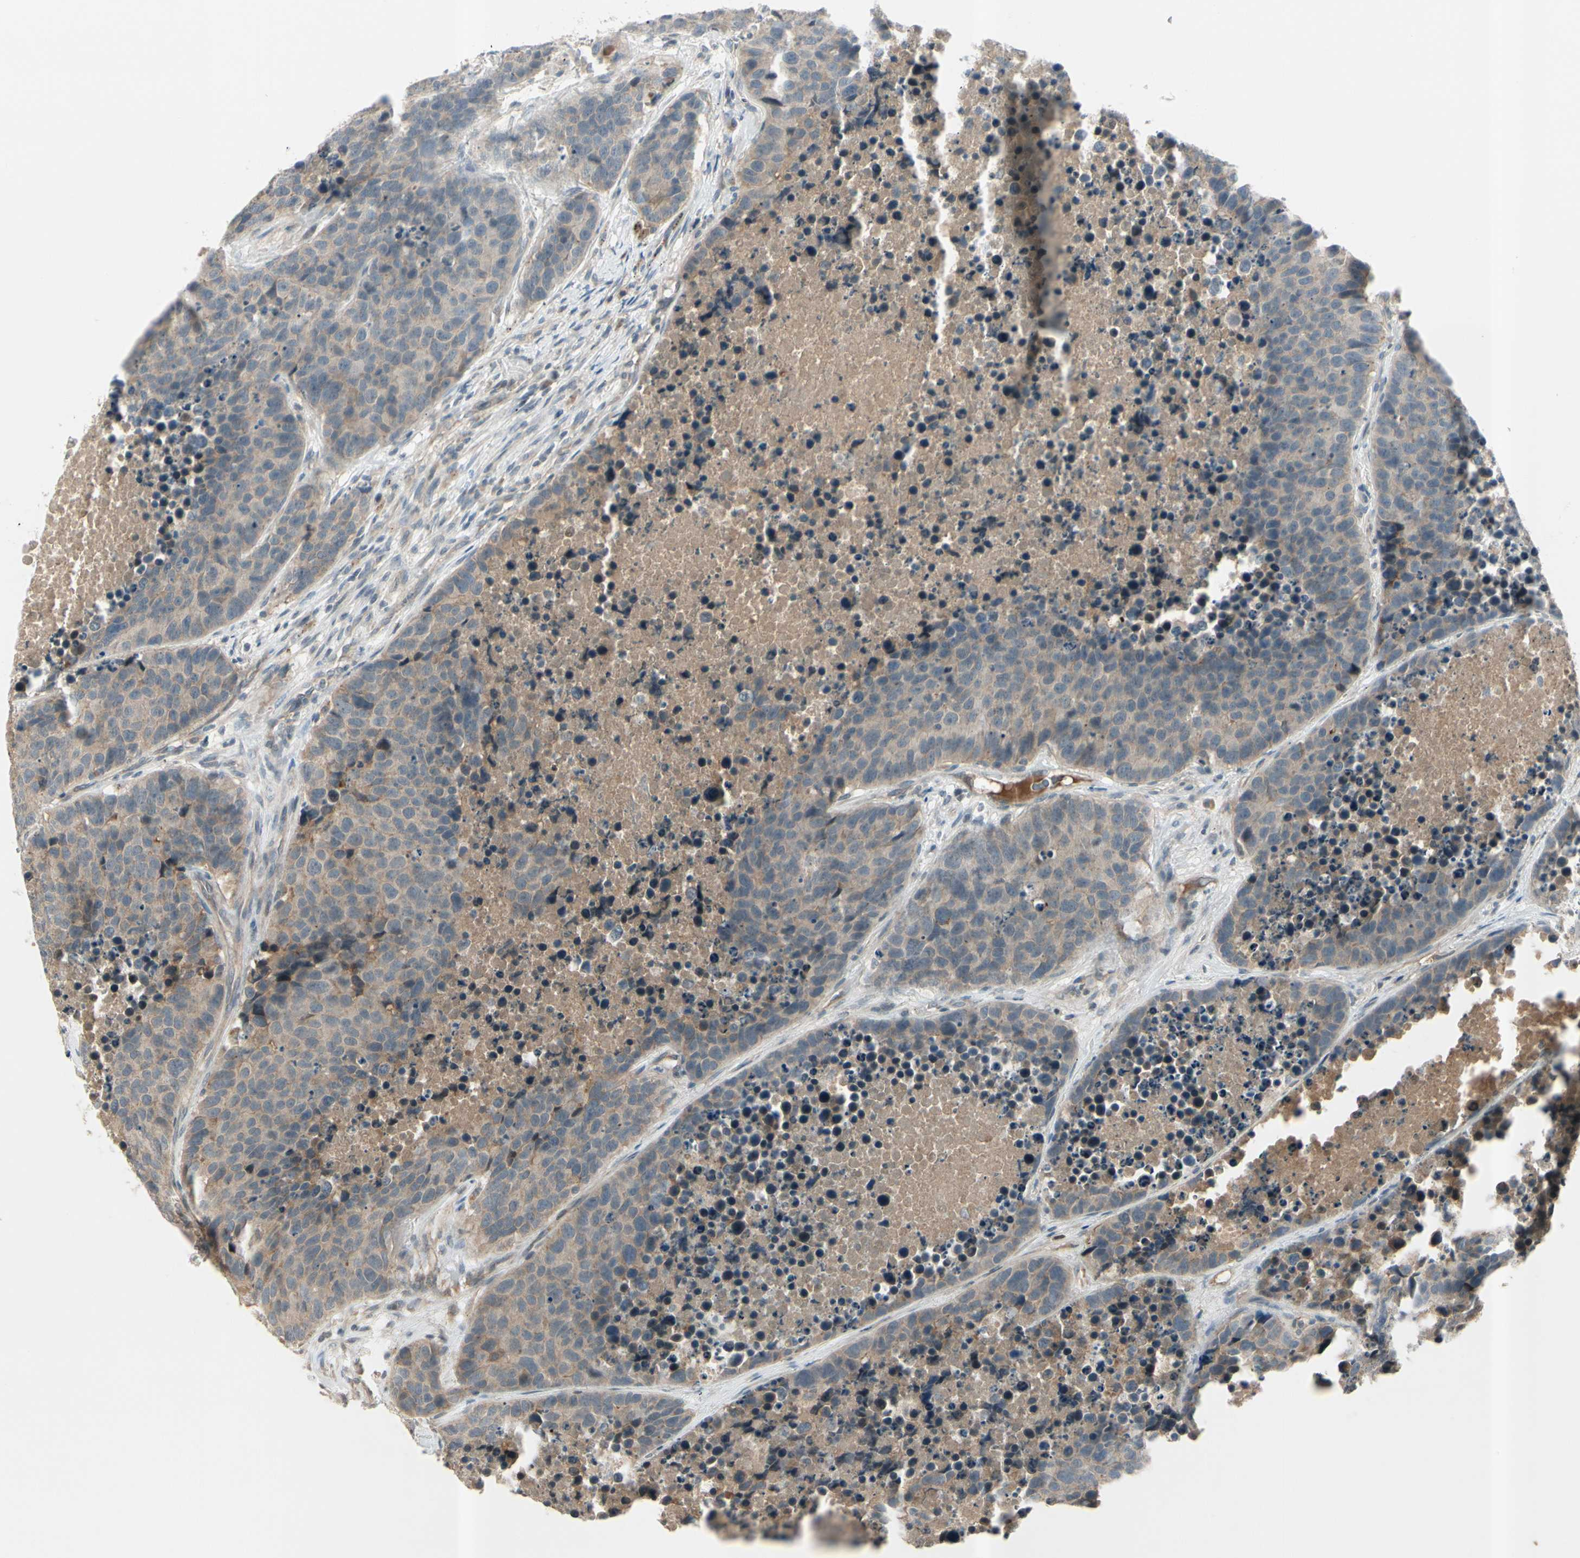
{"staining": {"intensity": "weak", "quantity": ">75%", "location": "cytoplasmic/membranous"}, "tissue": "carcinoid", "cell_type": "Tumor cells", "image_type": "cancer", "snomed": [{"axis": "morphology", "description": "Carcinoid, malignant, NOS"}, {"axis": "topography", "description": "Lung"}], "caption": "A low amount of weak cytoplasmic/membranous positivity is present in approximately >75% of tumor cells in carcinoid (malignant) tissue. The staining was performed using DAB, with brown indicating positive protein expression. Nuclei are stained blue with hematoxylin.", "gene": "ICAM5", "patient": {"sex": "male", "age": 60}}